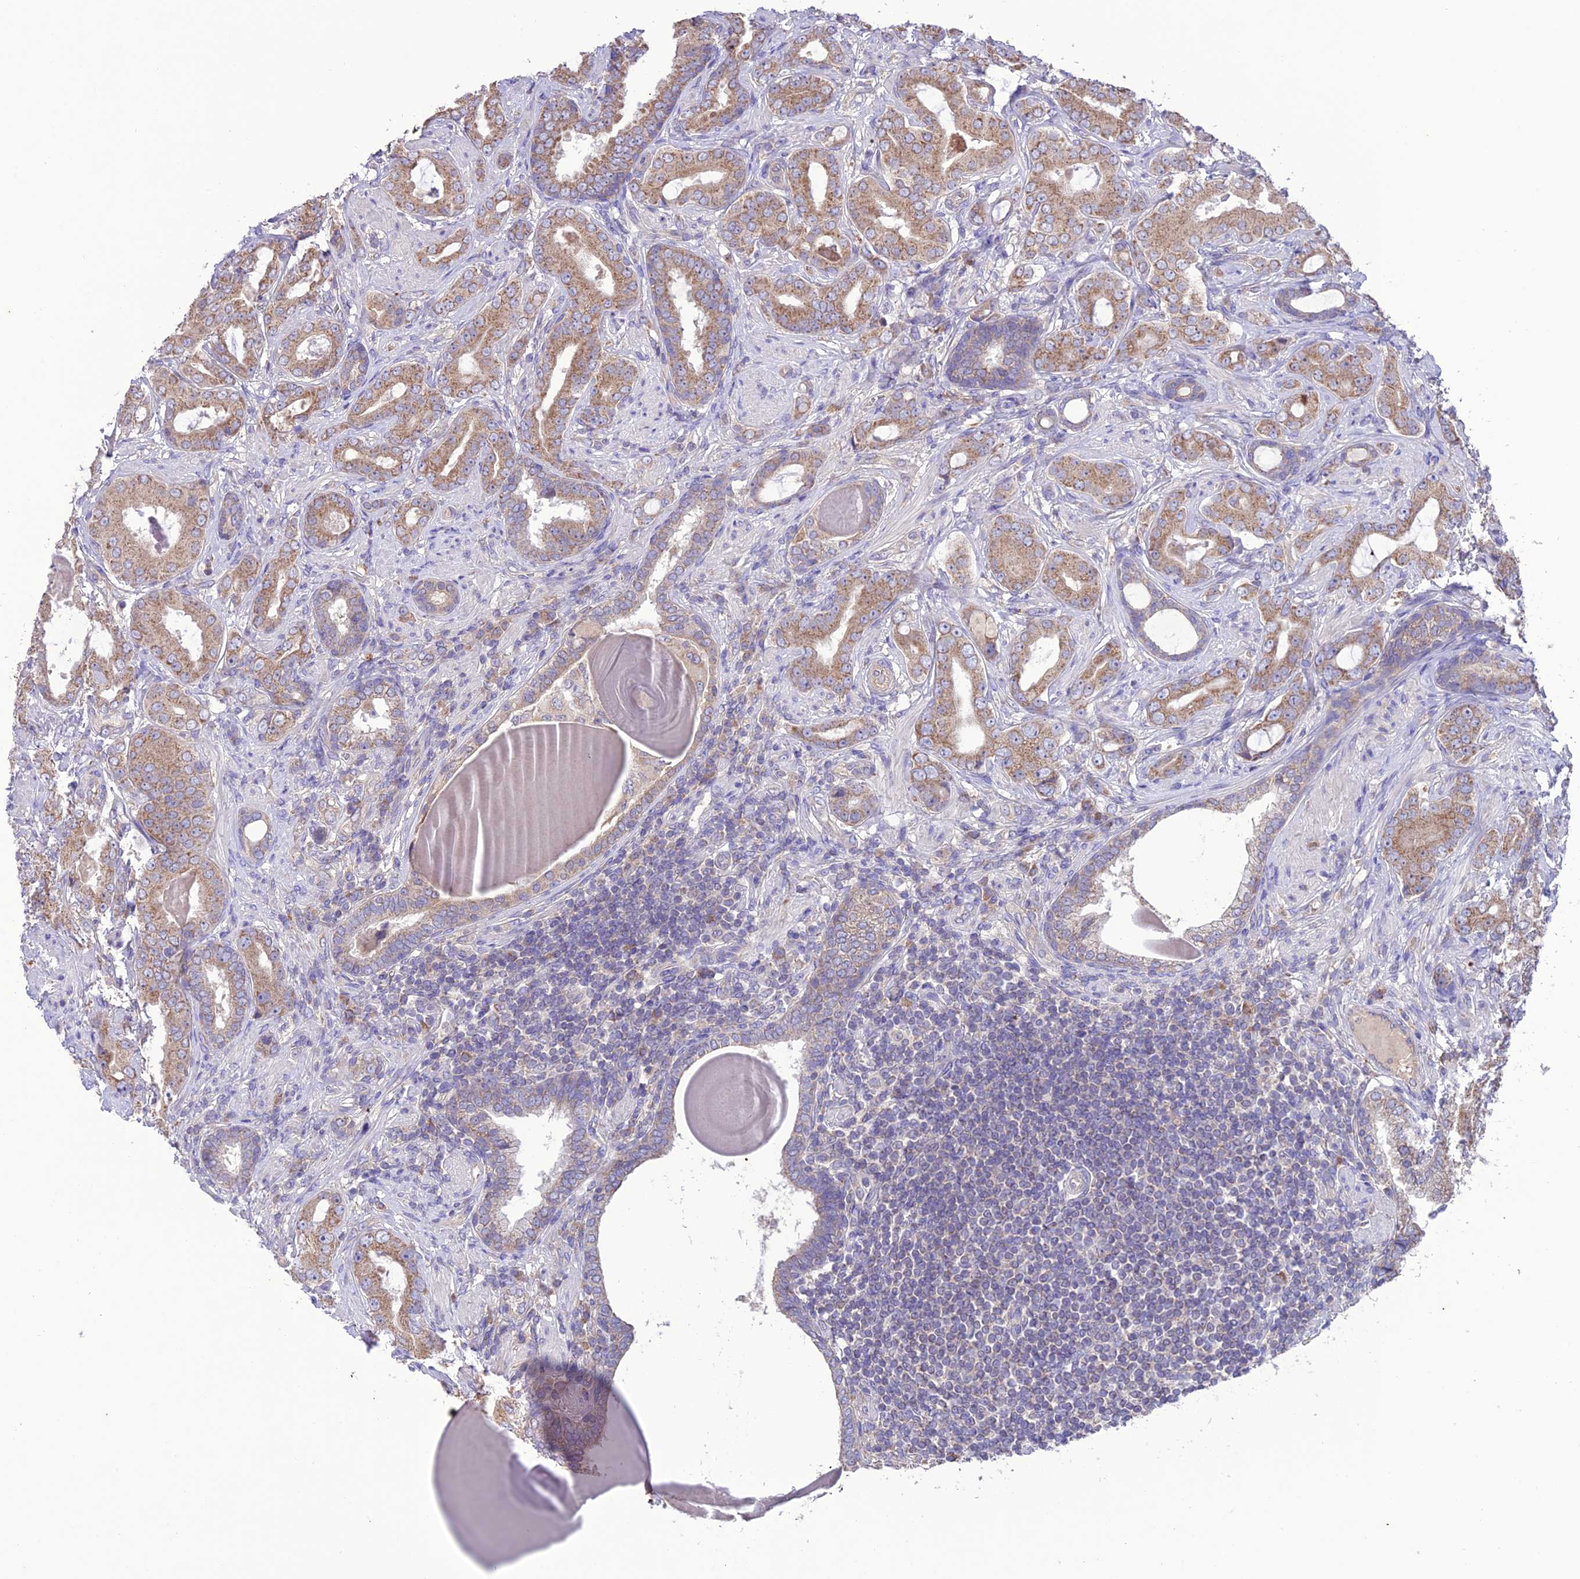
{"staining": {"intensity": "moderate", "quantity": ">75%", "location": "cytoplasmic/membranous"}, "tissue": "prostate cancer", "cell_type": "Tumor cells", "image_type": "cancer", "snomed": [{"axis": "morphology", "description": "Adenocarcinoma, Low grade"}, {"axis": "topography", "description": "Prostate"}], "caption": "Immunohistochemical staining of human low-grade adenocarcinoma (prostate) reveals medium levels of moderate cytoplasmic/membranous staining in about >75% of tumor cells.", "gene": "NDUFAF1", "patient": {"sex": "male", "age": 57}}